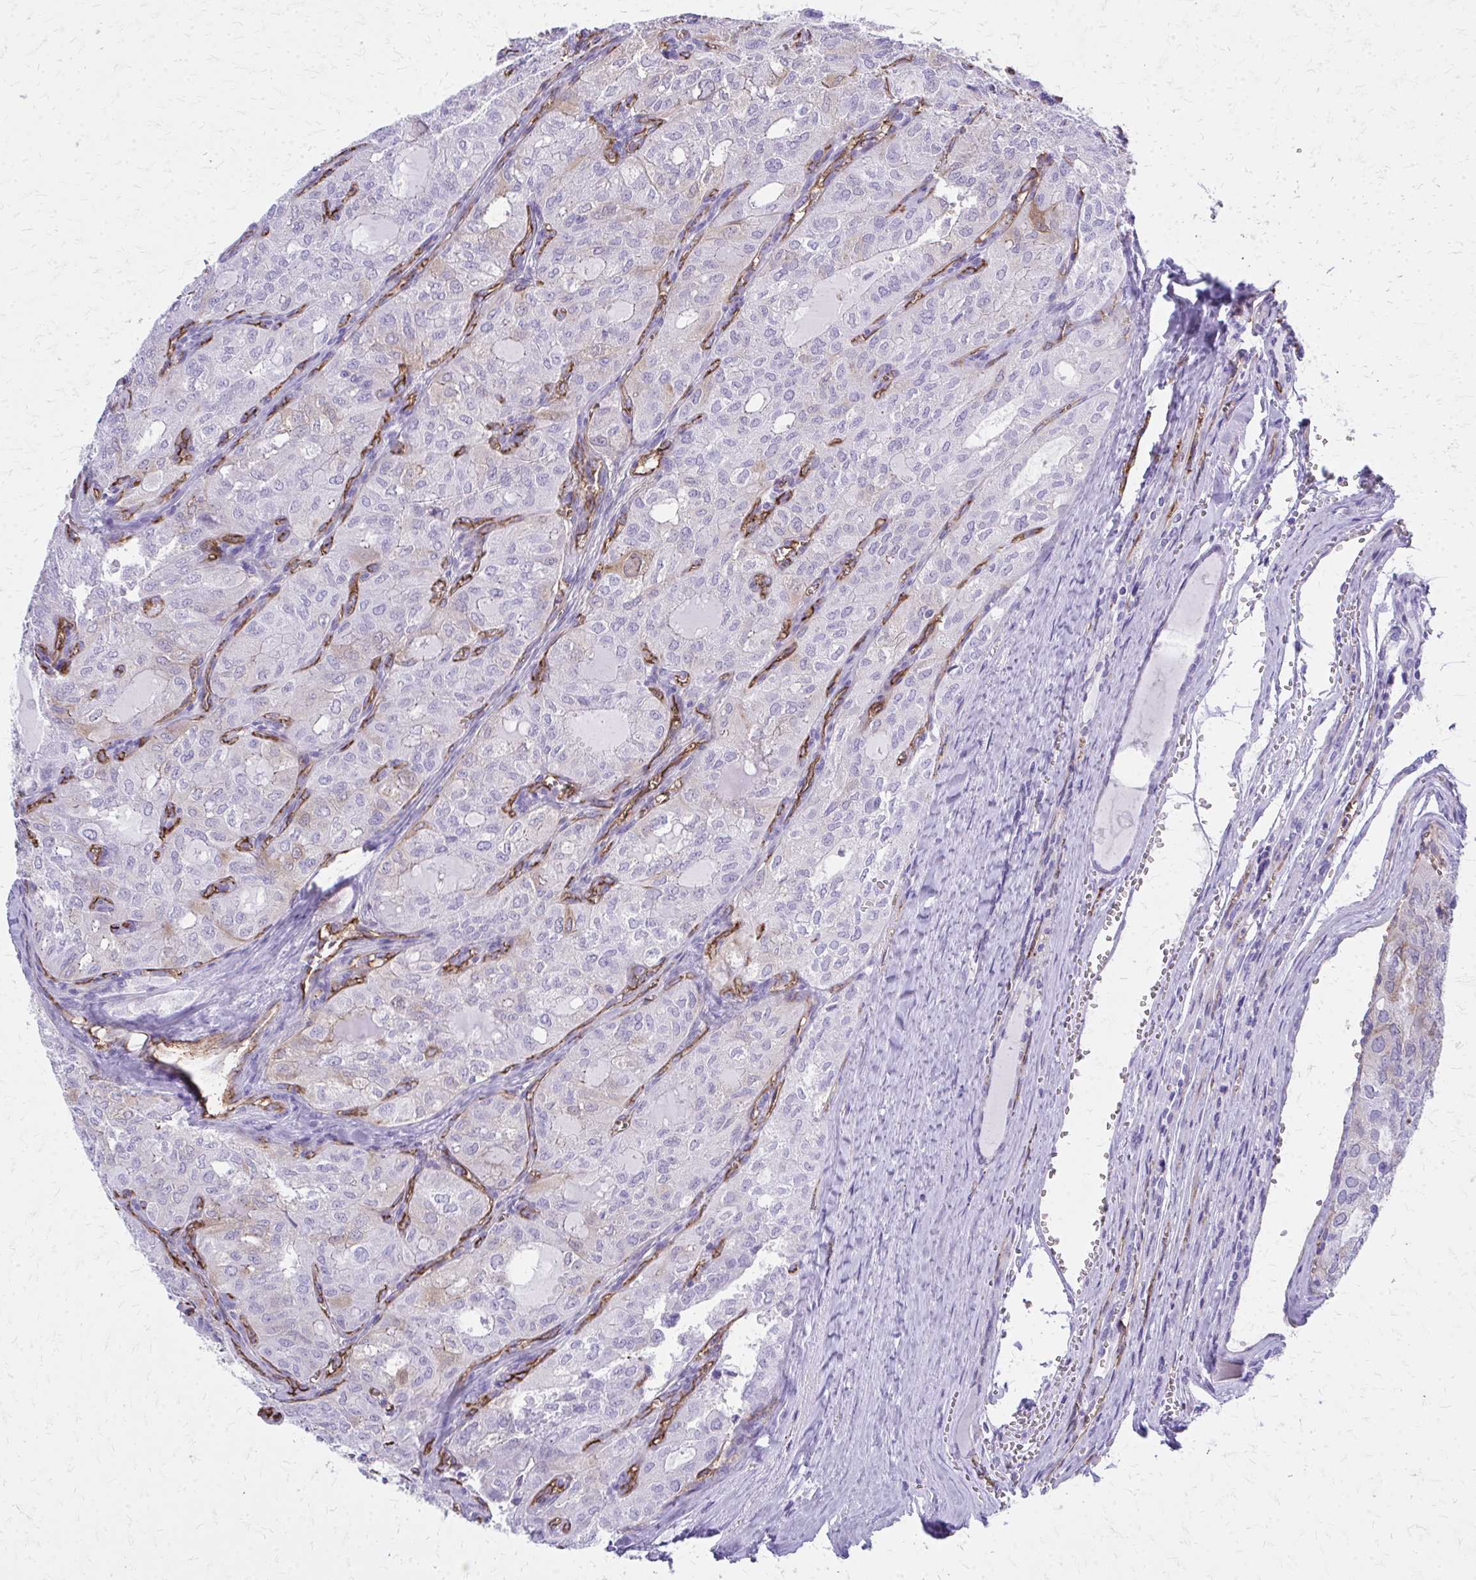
{"staining": {"intensity": "negative", "quantity": "none", "location": "none"}, "tissue": "thyroid cancer", "cell_type": "Tumor cells", "image_type": "cancer", "snomed": [{"axis": "morphology", "description": "Follicular adenoma carcinoma, NOS"}, {"axis": "topography", "description": "Thyroid gland"}], "caption": "A high-resolution micrograph shows immunohistochemistry staining of follicular adenoma carcinoma (thyroid), which demonstrates no significant expression in tumor cells.", "gene": "TPSG1", "patient": {"sex": "male", "age": 75}}